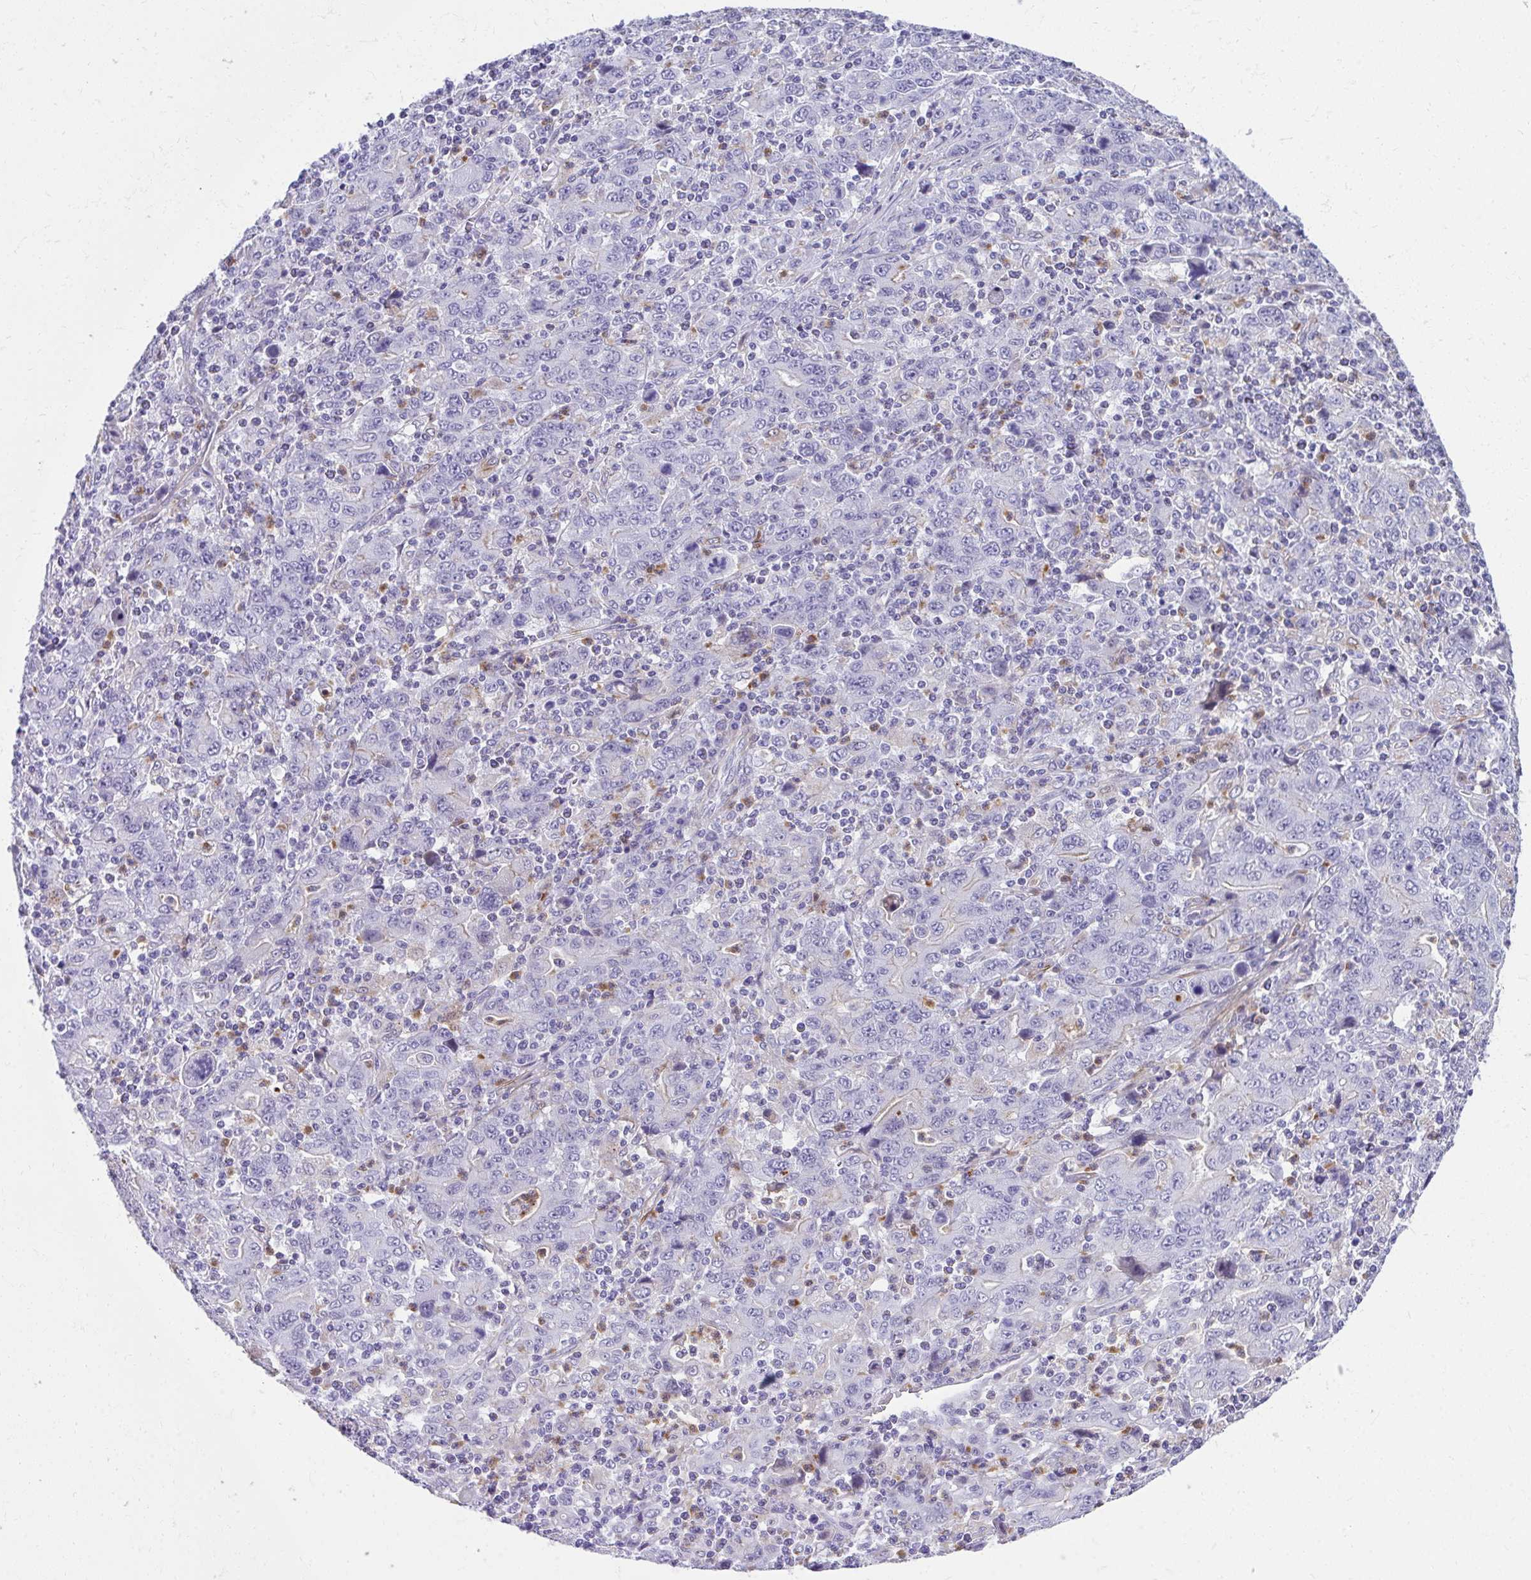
{"staining": {"intensity": "negative", "quantity": "none", "location": "none"}, "tissue": "stomach cancer", "cell_type": "Tumor cells", "image_type": "cancer", "snomed": [{"axis": "morphology", "description": "Adenocarcinoma, NOS"}, {"axis": "topography", "description": "Stomach, upper"}], "caption": "A high-resolution image shows IHC staining of adenocarcinoma (stomach), which demonstrates no significant positivity in tumor cells. (Stains: DAB (3,3'-diaminobenzidine) IHC with hematoxylin counter stain, Microscopy: brightfield microscopy at high magnification).", "gene": "CSTB", "patient": {"sex": "male", "age": 69}}